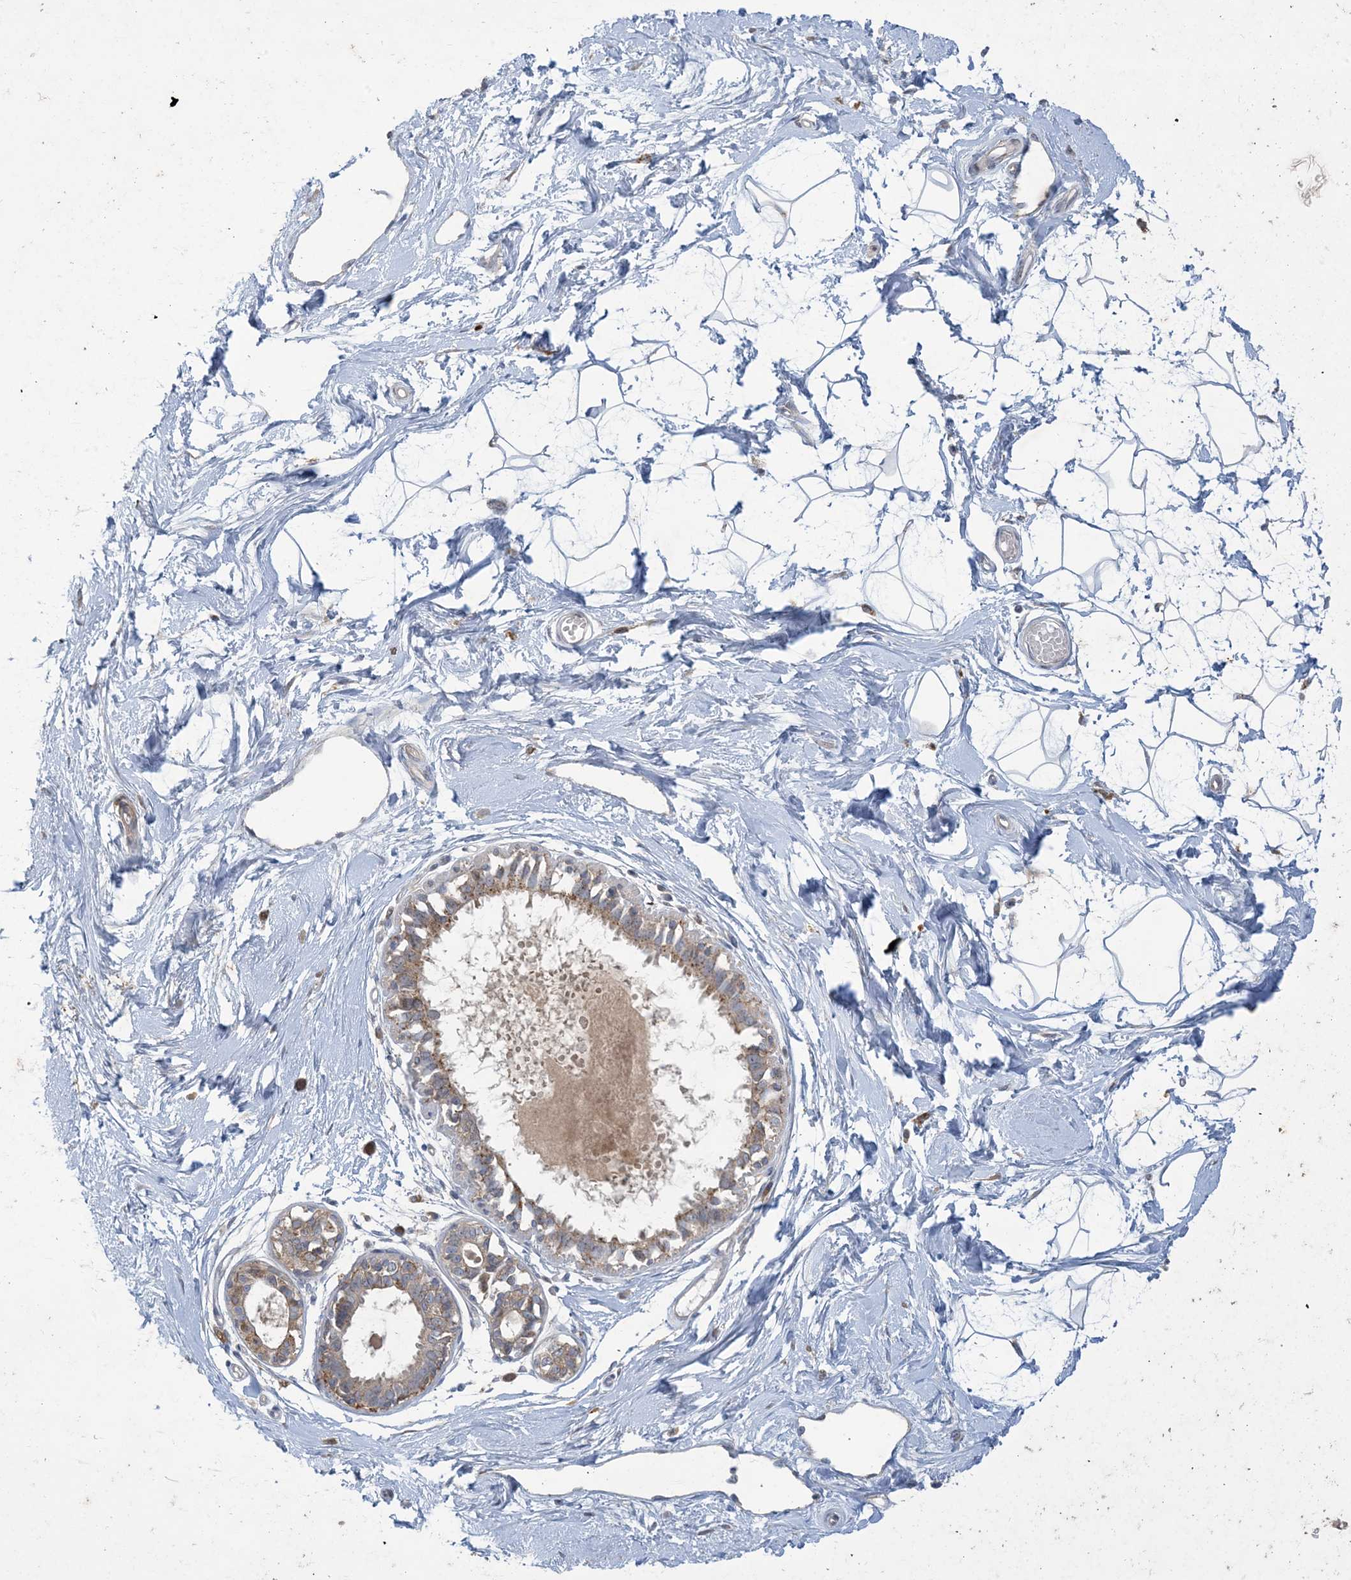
{"staining": {"intensity": "negative", "quantity": "none", "location": "none"}, "tissue": "breast", "cell_type": "Adipocytes", "image_type": "normal", "snomed": [{"axis": "morphology", "description": "Normal tissue, NOS"}, {"axis": "topography", "description": "Breast"}], "caption": "DAB immunohistochemical staining of unremarkable human breast demonstrates no significant staining in adipocytes.", "gene": "MRPS18A", "patient": {"sex": "female", "age": 45}}